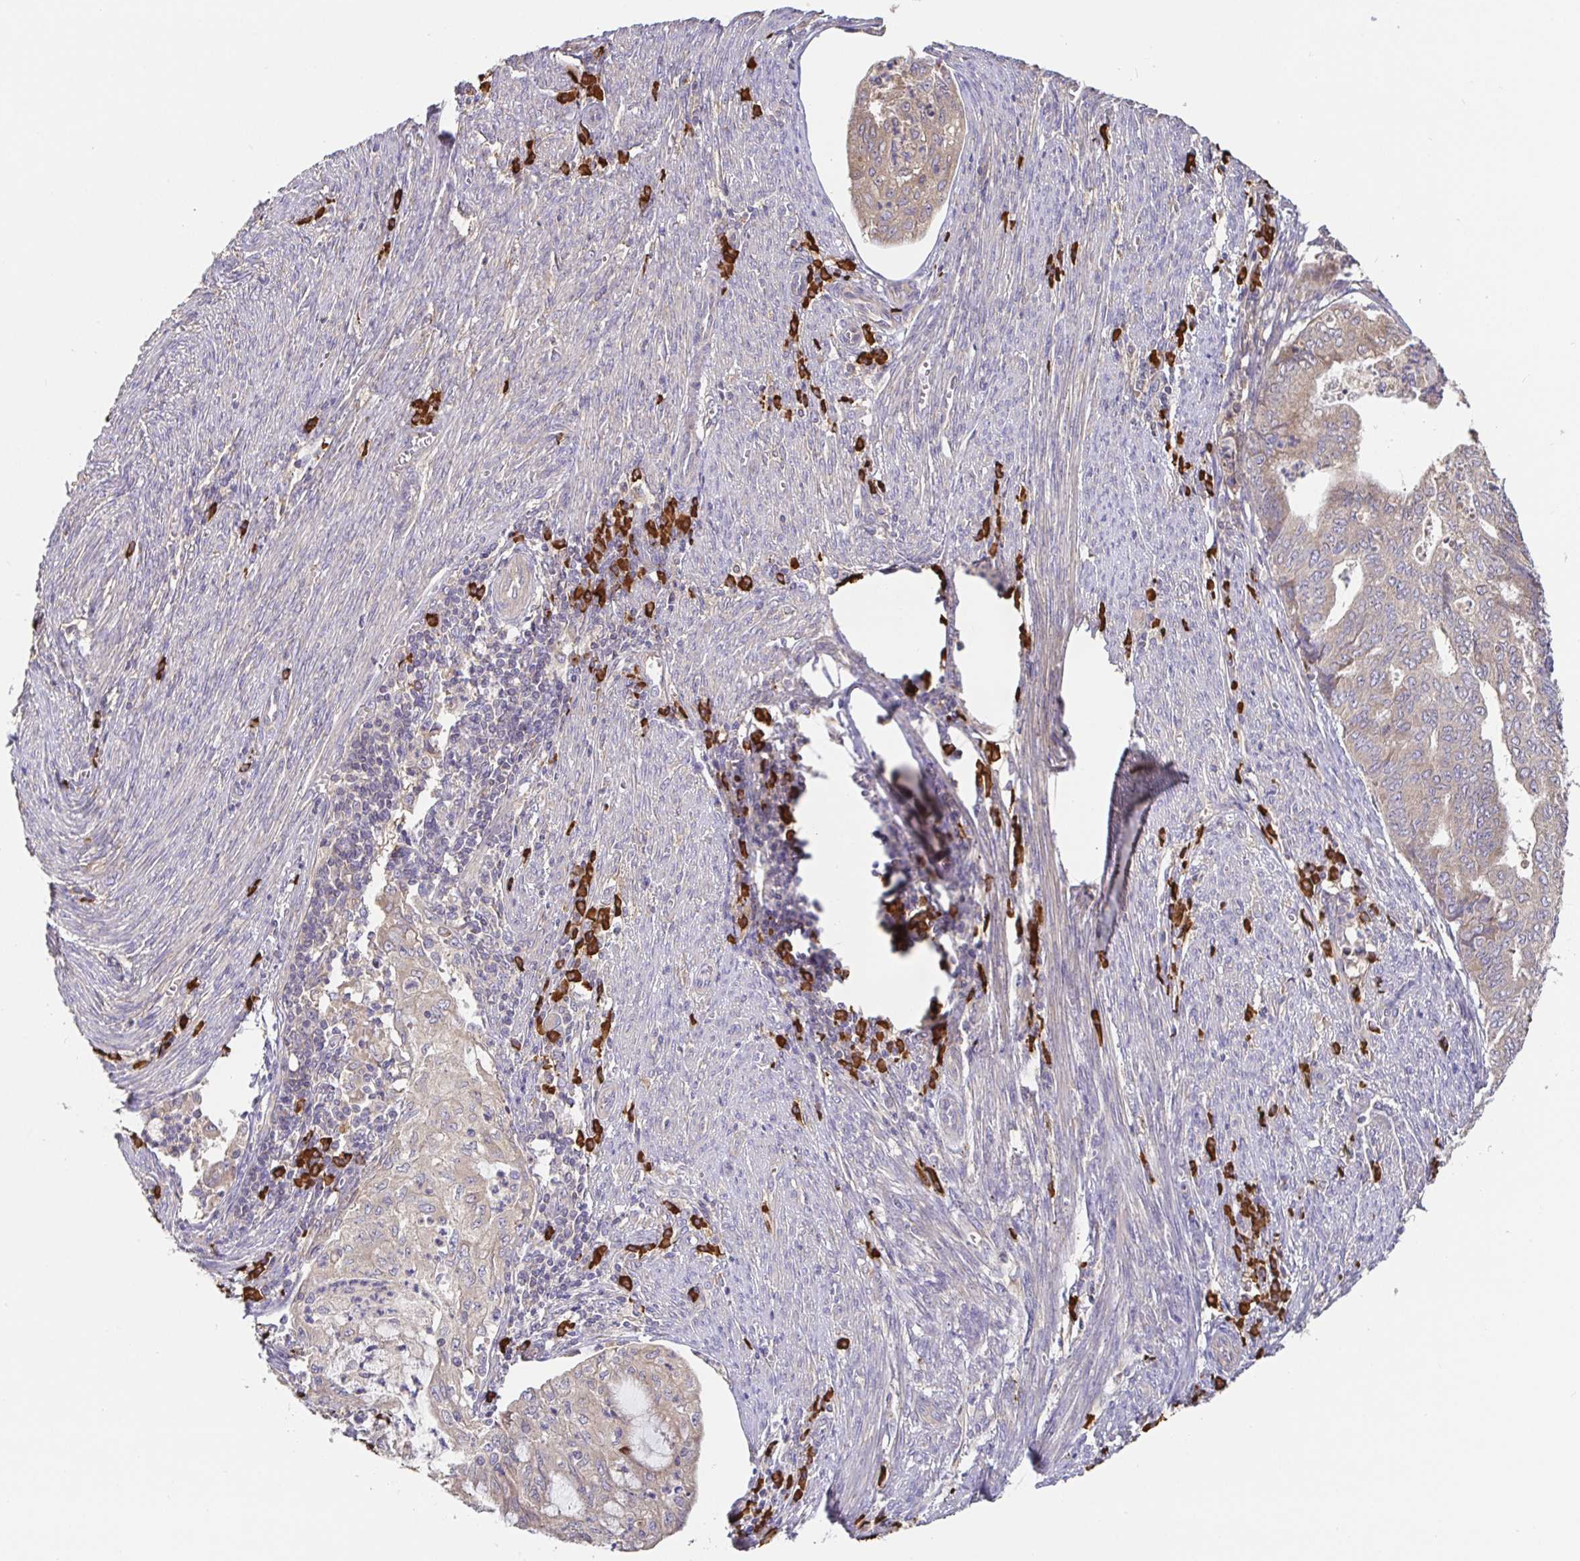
{"staining": {"intensity": "negative", "quantity": "none", "location": "none"}, "tissue": "endometrial cancer", "cell_type": "Tumor cells", "image_type": "cancer", "snomed": [{"axis": "morphology", "description": "Adenocarcinoma, NOS"}, {"axis": "topography", "description": "Endometrium"}], "caption": "Image shows no significant protein expression in tumor cells of endometrial cancer.", "gene": "HAGH", "patient": {"sex": "female", "age": 79}}